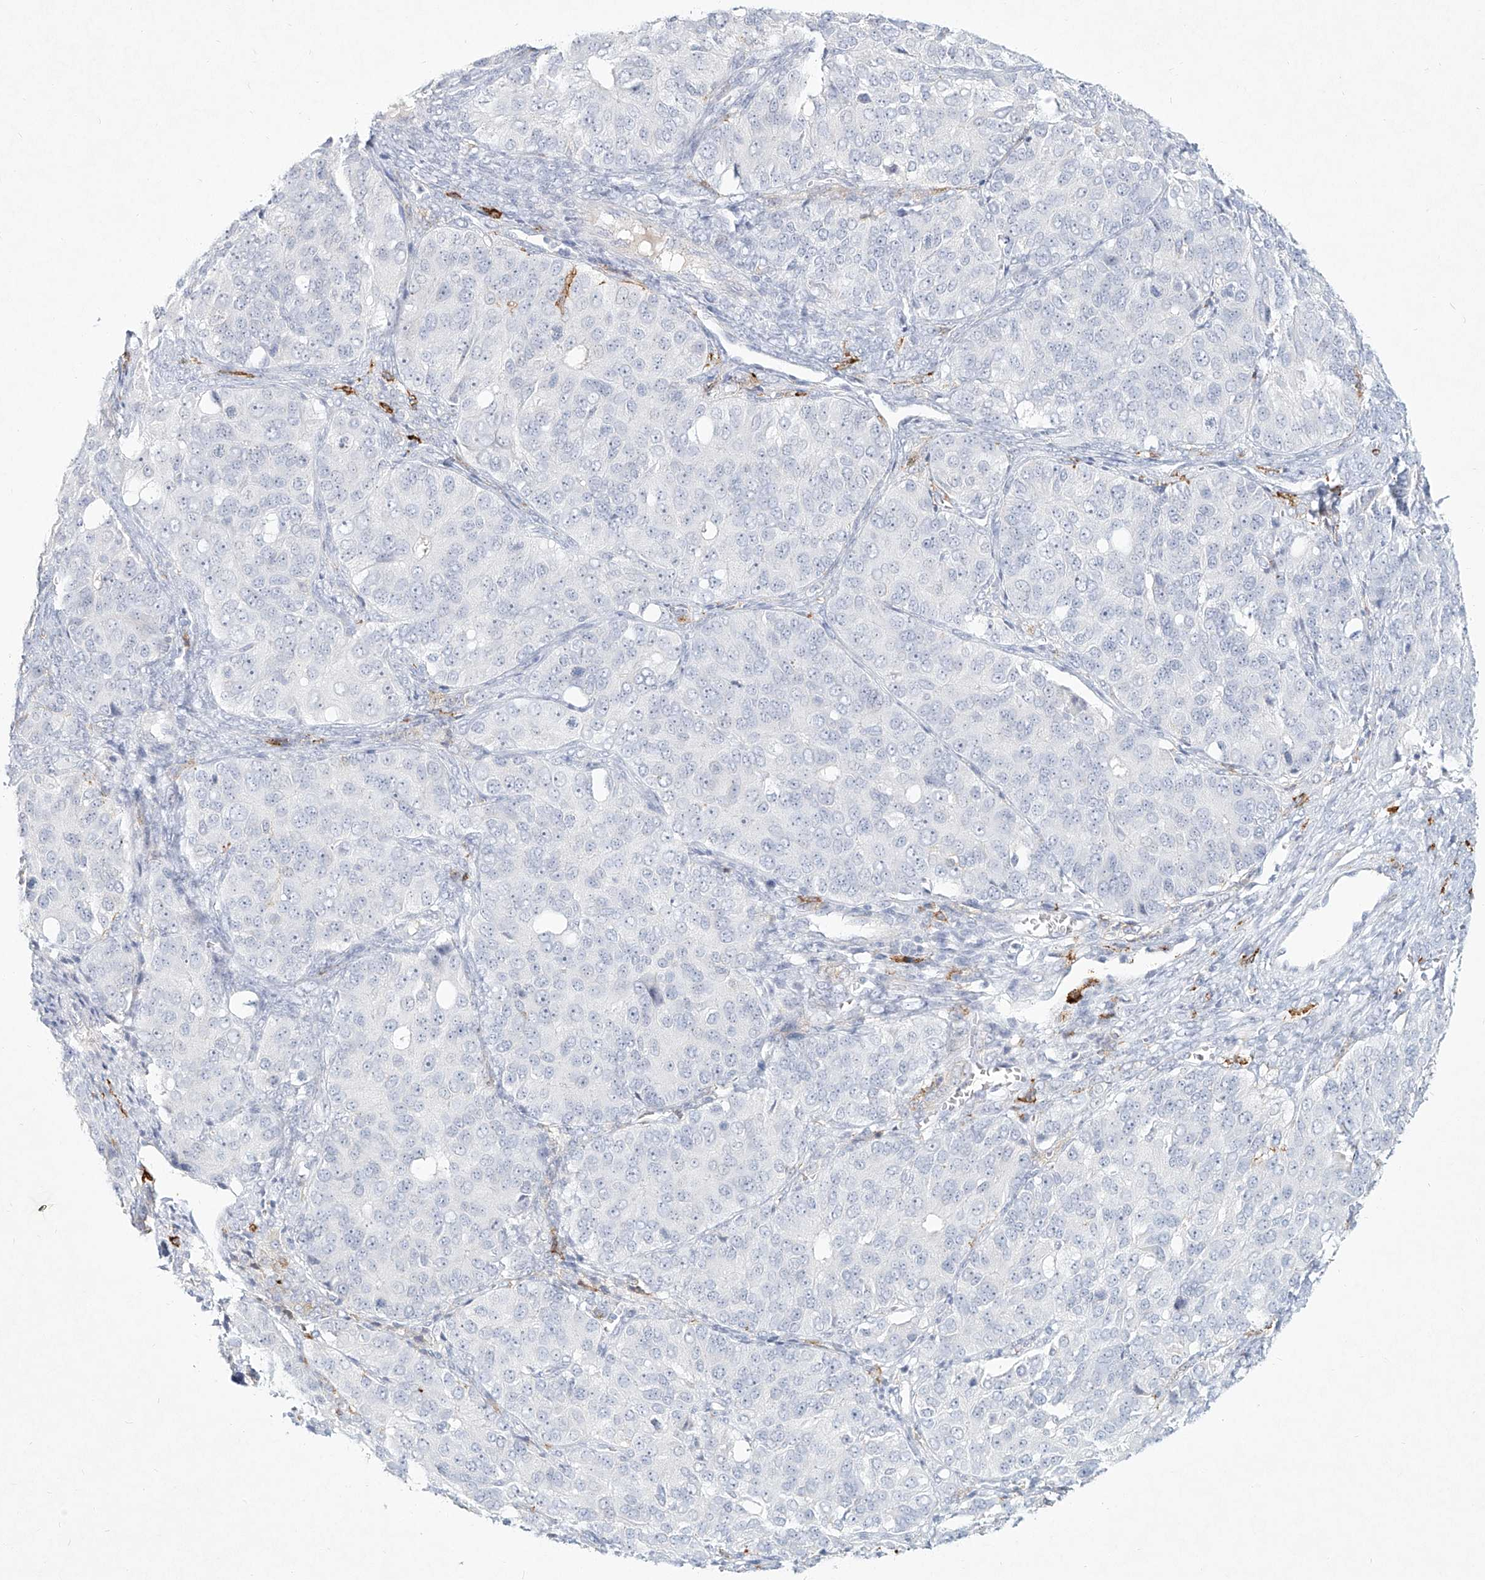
{"staining": {"intensity": "negative", "quantity": "none", "location": "none"}, "tissue": "ovarian cancer", "cell_type": "Tumor cells", "image_type": "cancer", "snomed": [{"axis": "morphology", "description": "Carcinoma, endometroid"}, {"axis": "topography", "description": "Ovary"}], "caption": "A high-resolution micrograph shows immunohistochemistry staining of ovarian cancer, which demonstrates no significant positivity in tumor cells.", "gene": "CD209", "patient": {"sex": "female", "age": 51}}